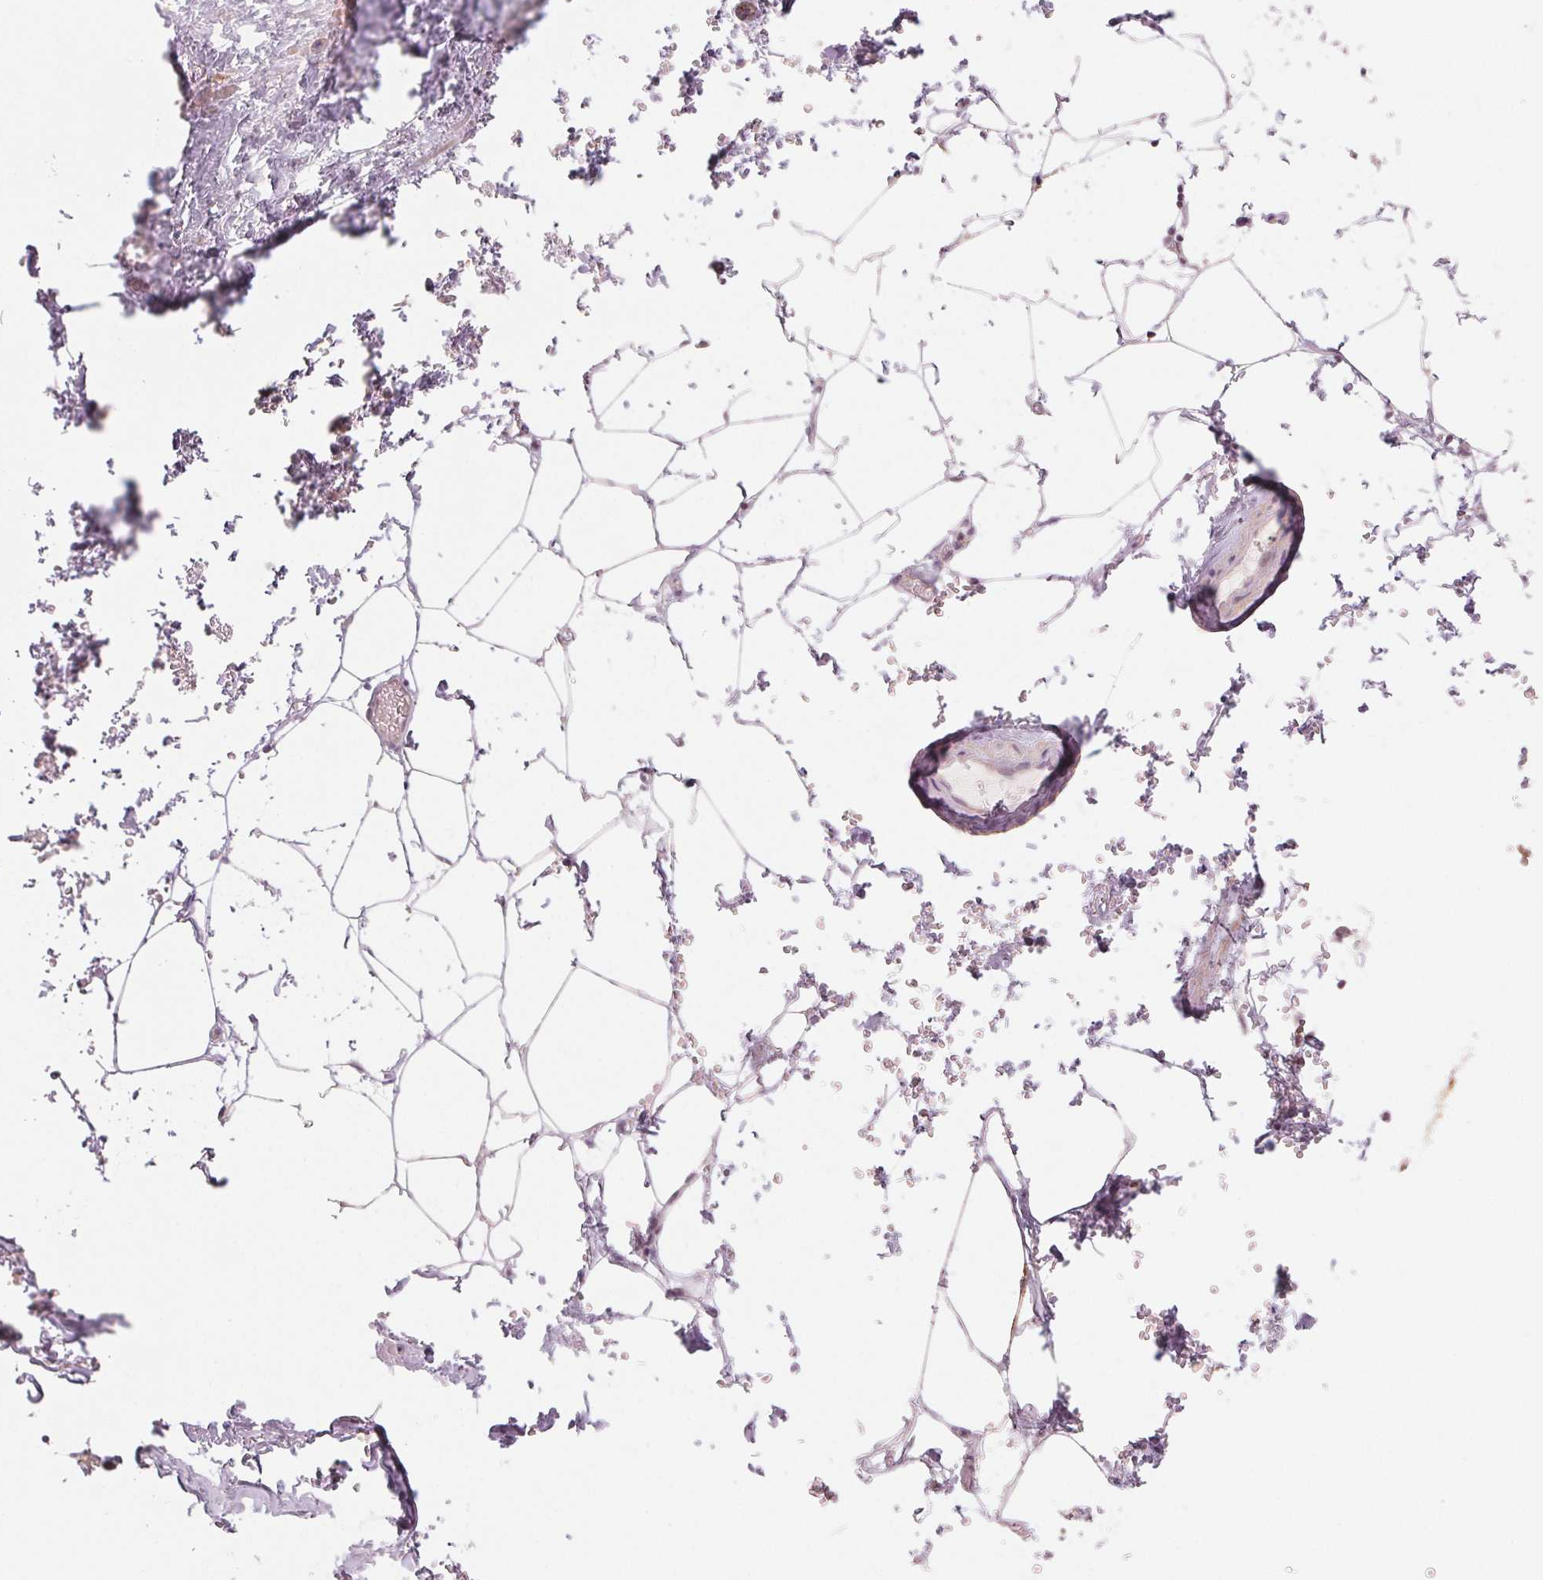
{"staining": {"intensity": "negative", "quantity": "none", "location": "none"}, "tissue": "adipose tissue", "cell_type": "Adipocytes", "image_type": "normal", "snomed": [{"axis": "morphology", "description": "Normal tissue, NOS"}, {"axis": "topography", "description": "Prostate"}, {"axis": "topography", "description": "Peripheral nerve tissue"}], "caption": "This is an immunohistochemistry image of normal adipose tissue. There is no expression in adipocytes.", "gene": "DENND2C", "patient": {"sex": "male", "age": 55}}